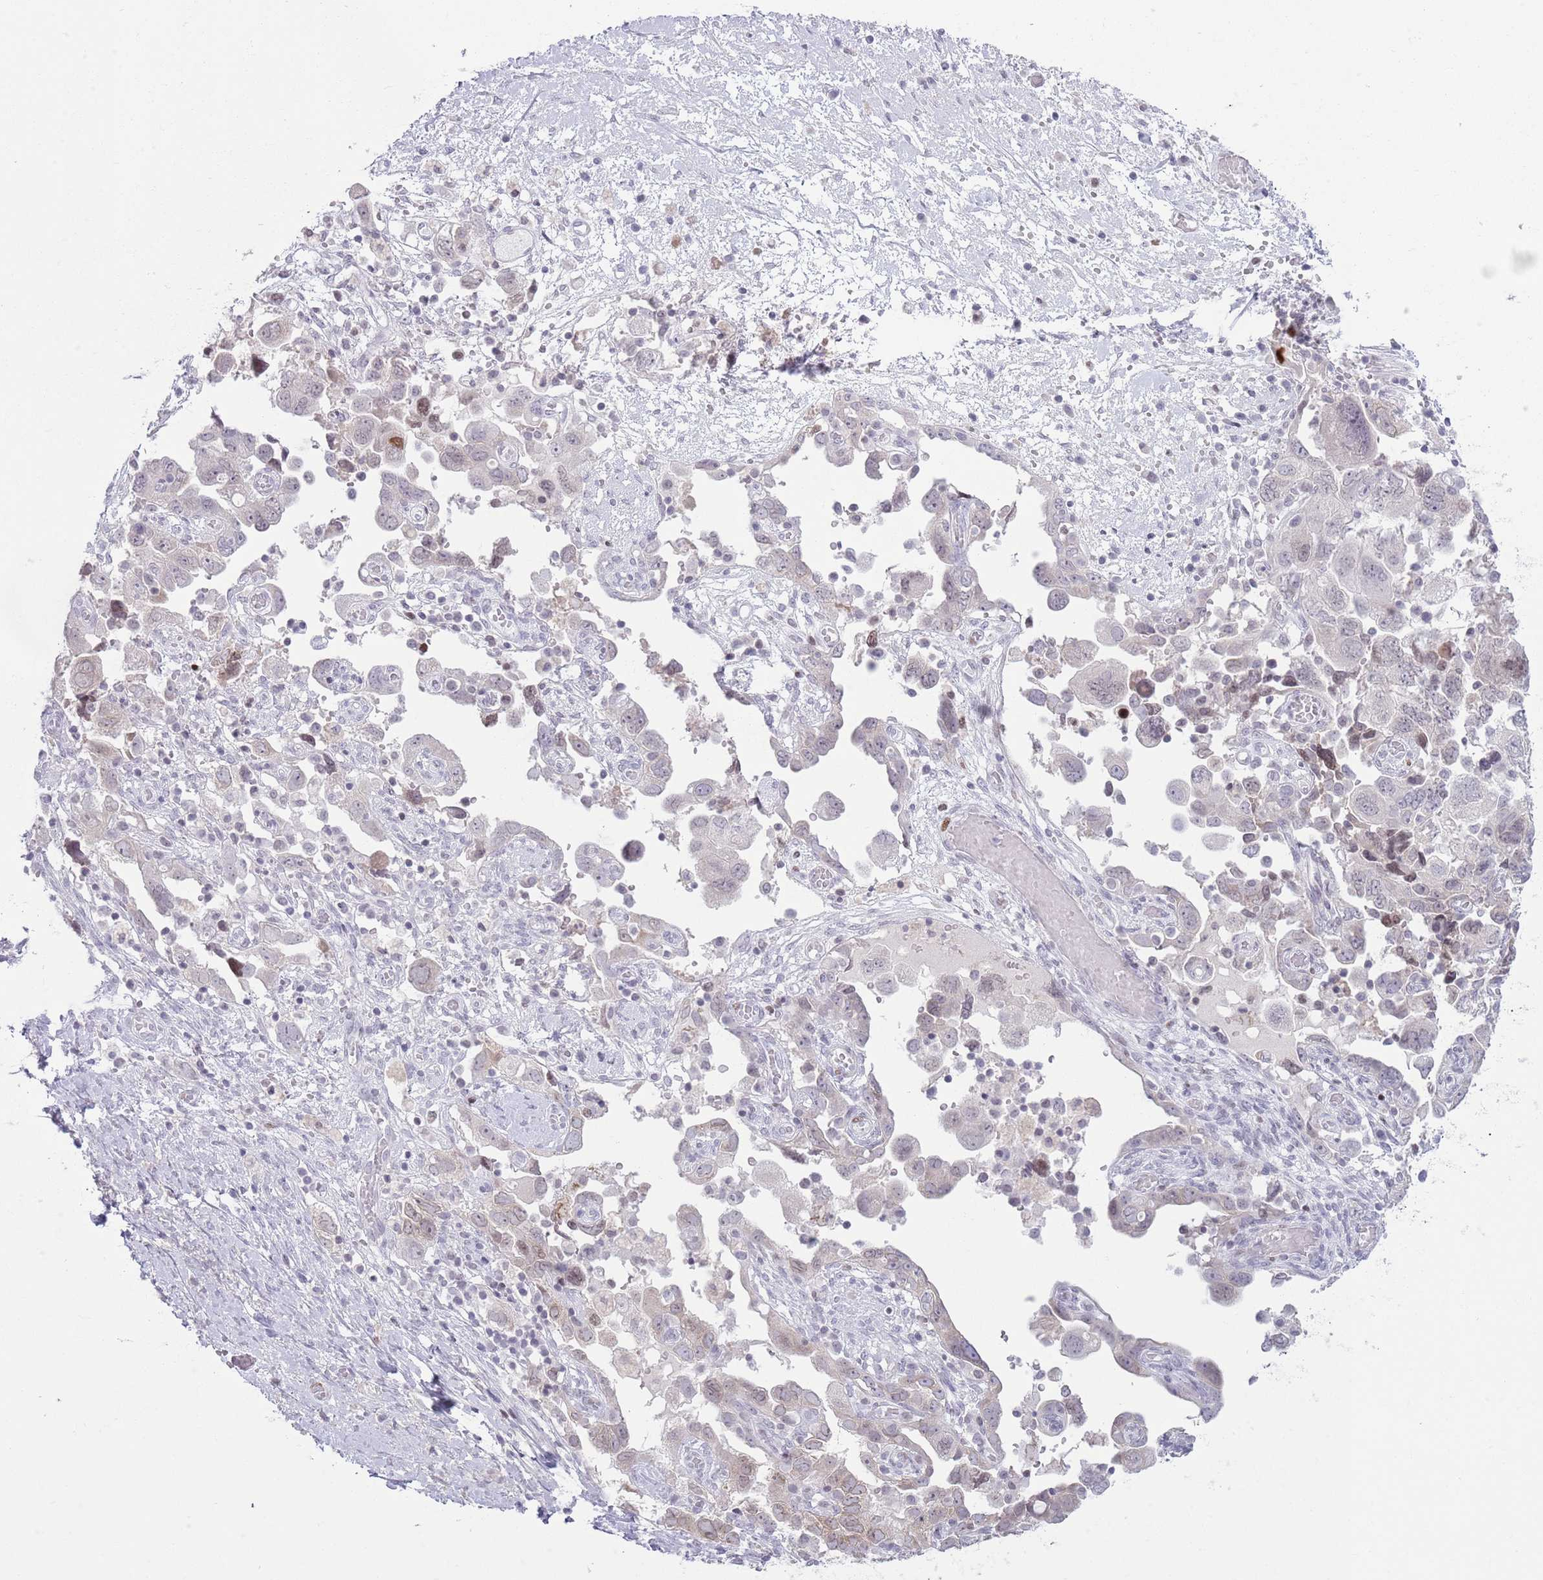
{"staining": {"intensity": "negative", "quantity": "none", "location": "none"}, "tissue": "ovarian cancer", "cell_type": "Tumor cells", "image_type": "cancer", "snomed": [{"axis": "morphology", "description": "Carcinoma, NOS"}, {"axis": "morphology", "description": "Cystadenocarcinoma, serous, NOS"}, {"axis": "topography", "description": "Ovary"}], "caption": "IHC micrograph of ovarian cancer (carcinoma) stained for a protein (brown), which displays no staining in tumor cells.", "gene": "MFSD10", "patient": {"sex": "female", "age": 69}}